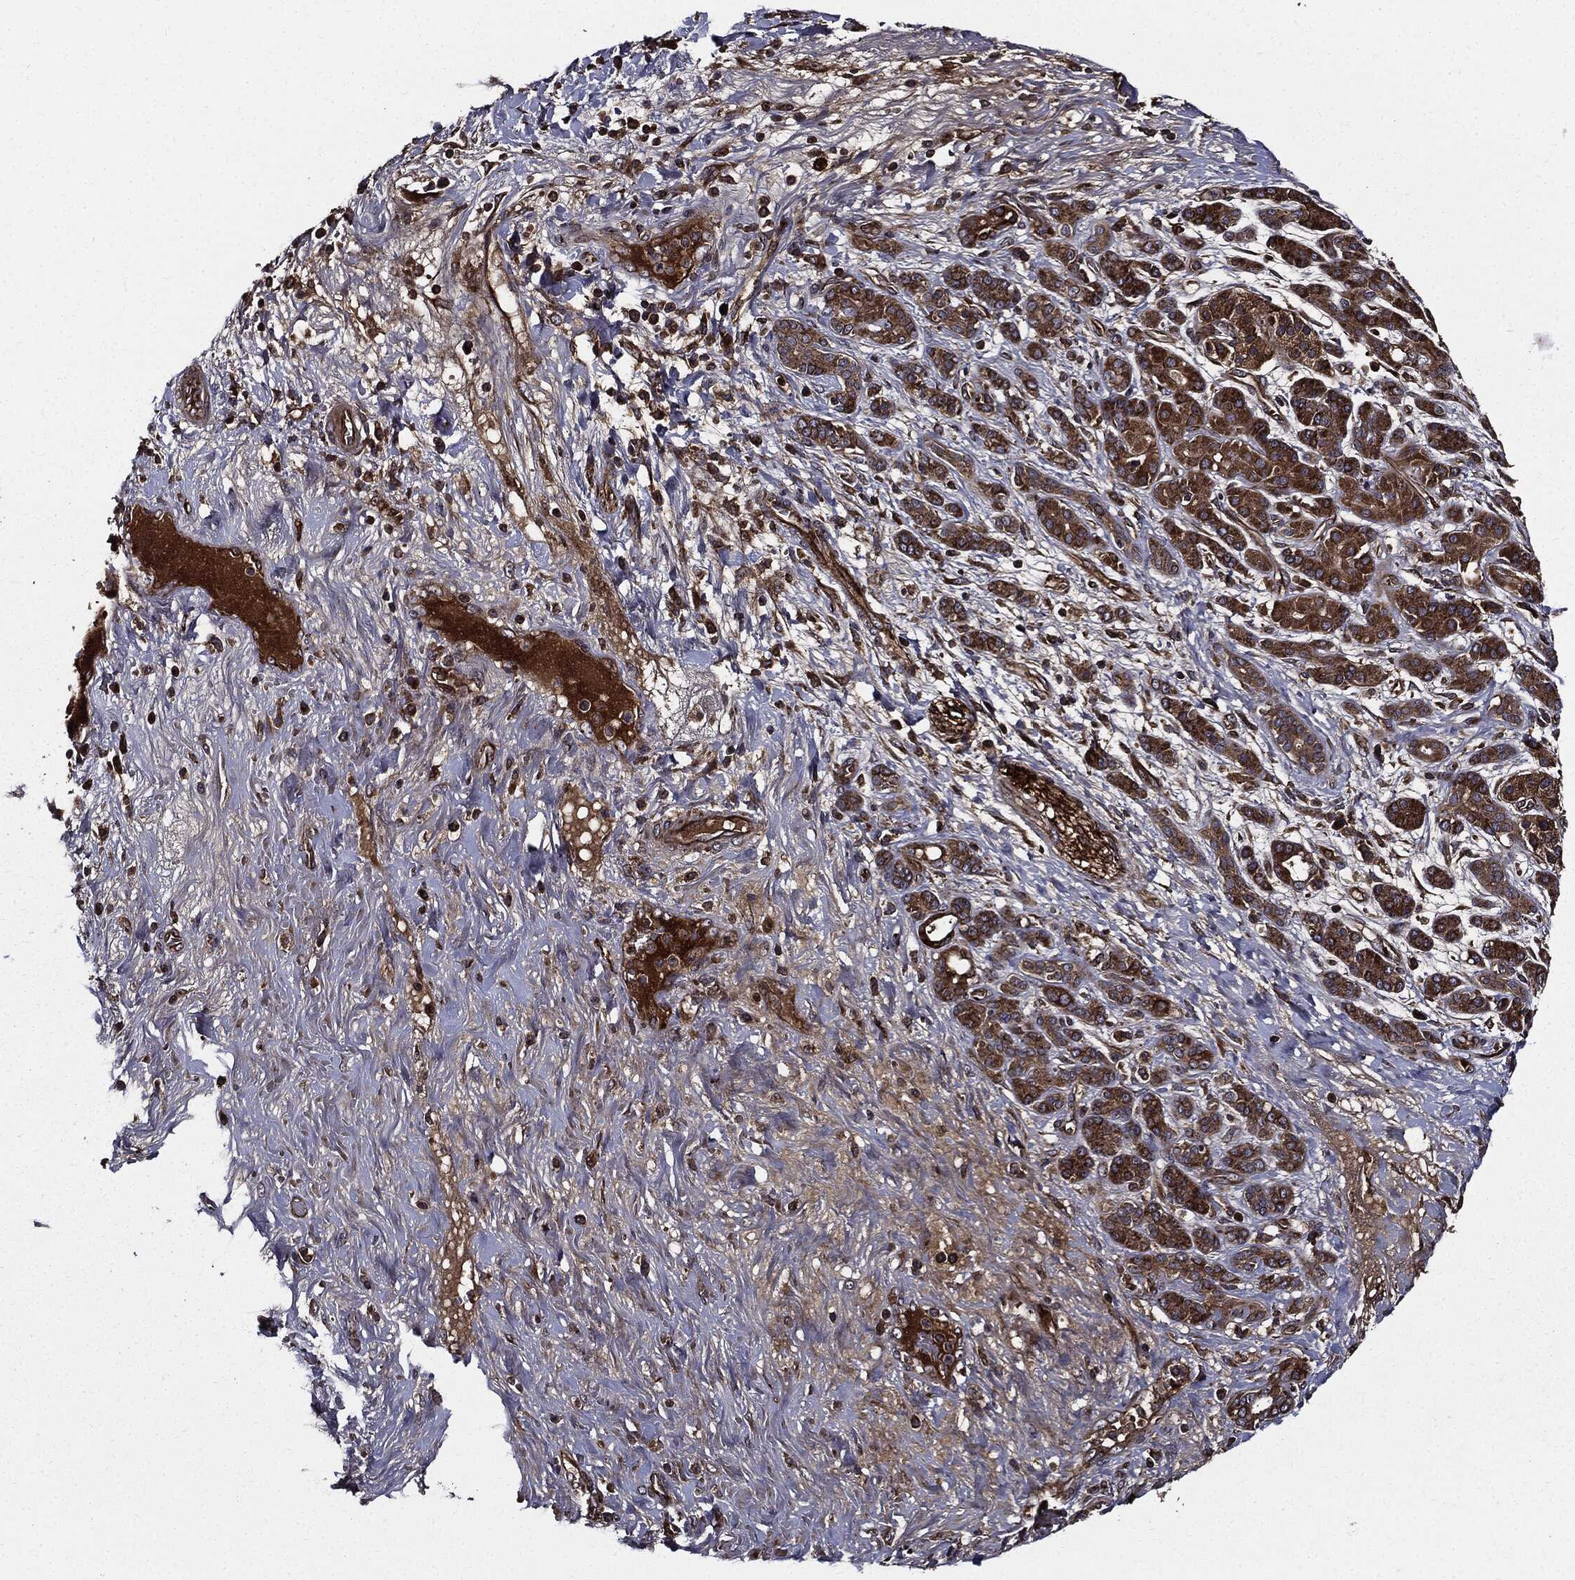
{"staining": {"intensity": "strong", "quantity": ">75%", "location": "cytoplasmic/membranous"}, "tissue": "pancreatic cancer", "cell_type": "Tumor cells", "image_type": "cancer", "snomed": [{"axis": "morphology", "description": "Adenocarcinoma, NOS"}, {"axis": "topography", "description": "Pancreas"}], "caption": "Immunohistochemical staining of human adenocarcinoma (pancreatic) exhibits high levels of strong cytoplasmic/membranous expression in about >75% of tumor cells. (Brightfield microscopy of DAB IHC at high magnification).", "gene": "HTT", "patient": {"sex": "male", "age": 44}}